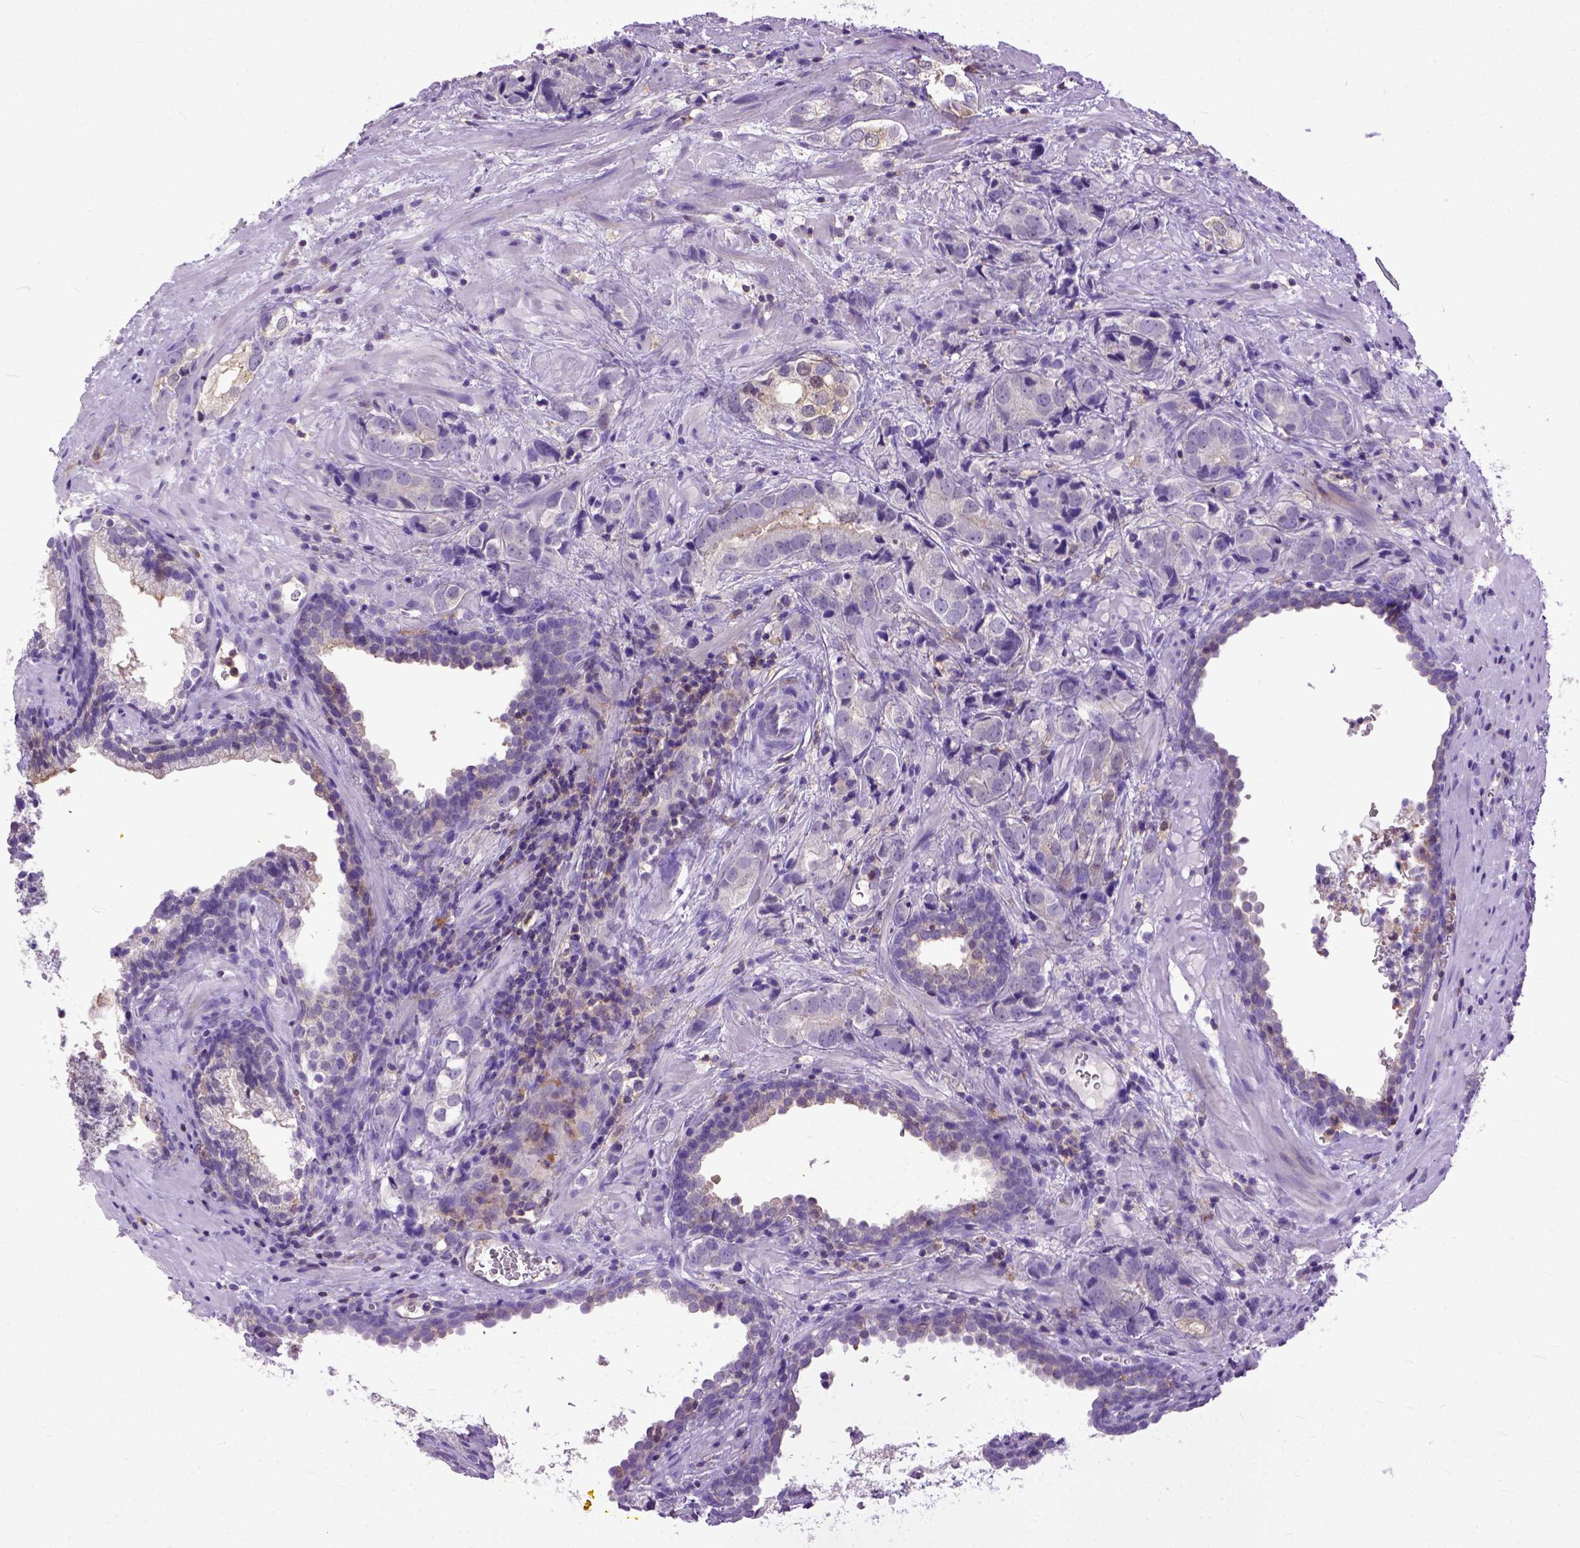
{"staining": {"intensity": "weak", "quantity": "25%-75%", "location": "cytoplasmic/membranous"}, "tissue": "prostate cancer", "cell_type": "Tumor cells", "image_type": "cancer", "snomed": [{"axis": "morphology", "description": "Adenocarcinoma, NOS"}, {"axis": "topography", "description": "Prostate and seminal vesicle, NOS"}], "caption": "Immunohistochemical staining of adenocarcinoma (prostate) demonstrates low levels of weak cytoplasmic/membranous staining in about 25%-75% of tumor cells.", "gene": "NAMPT", "patient": {"sex": "male", "age": 63}}